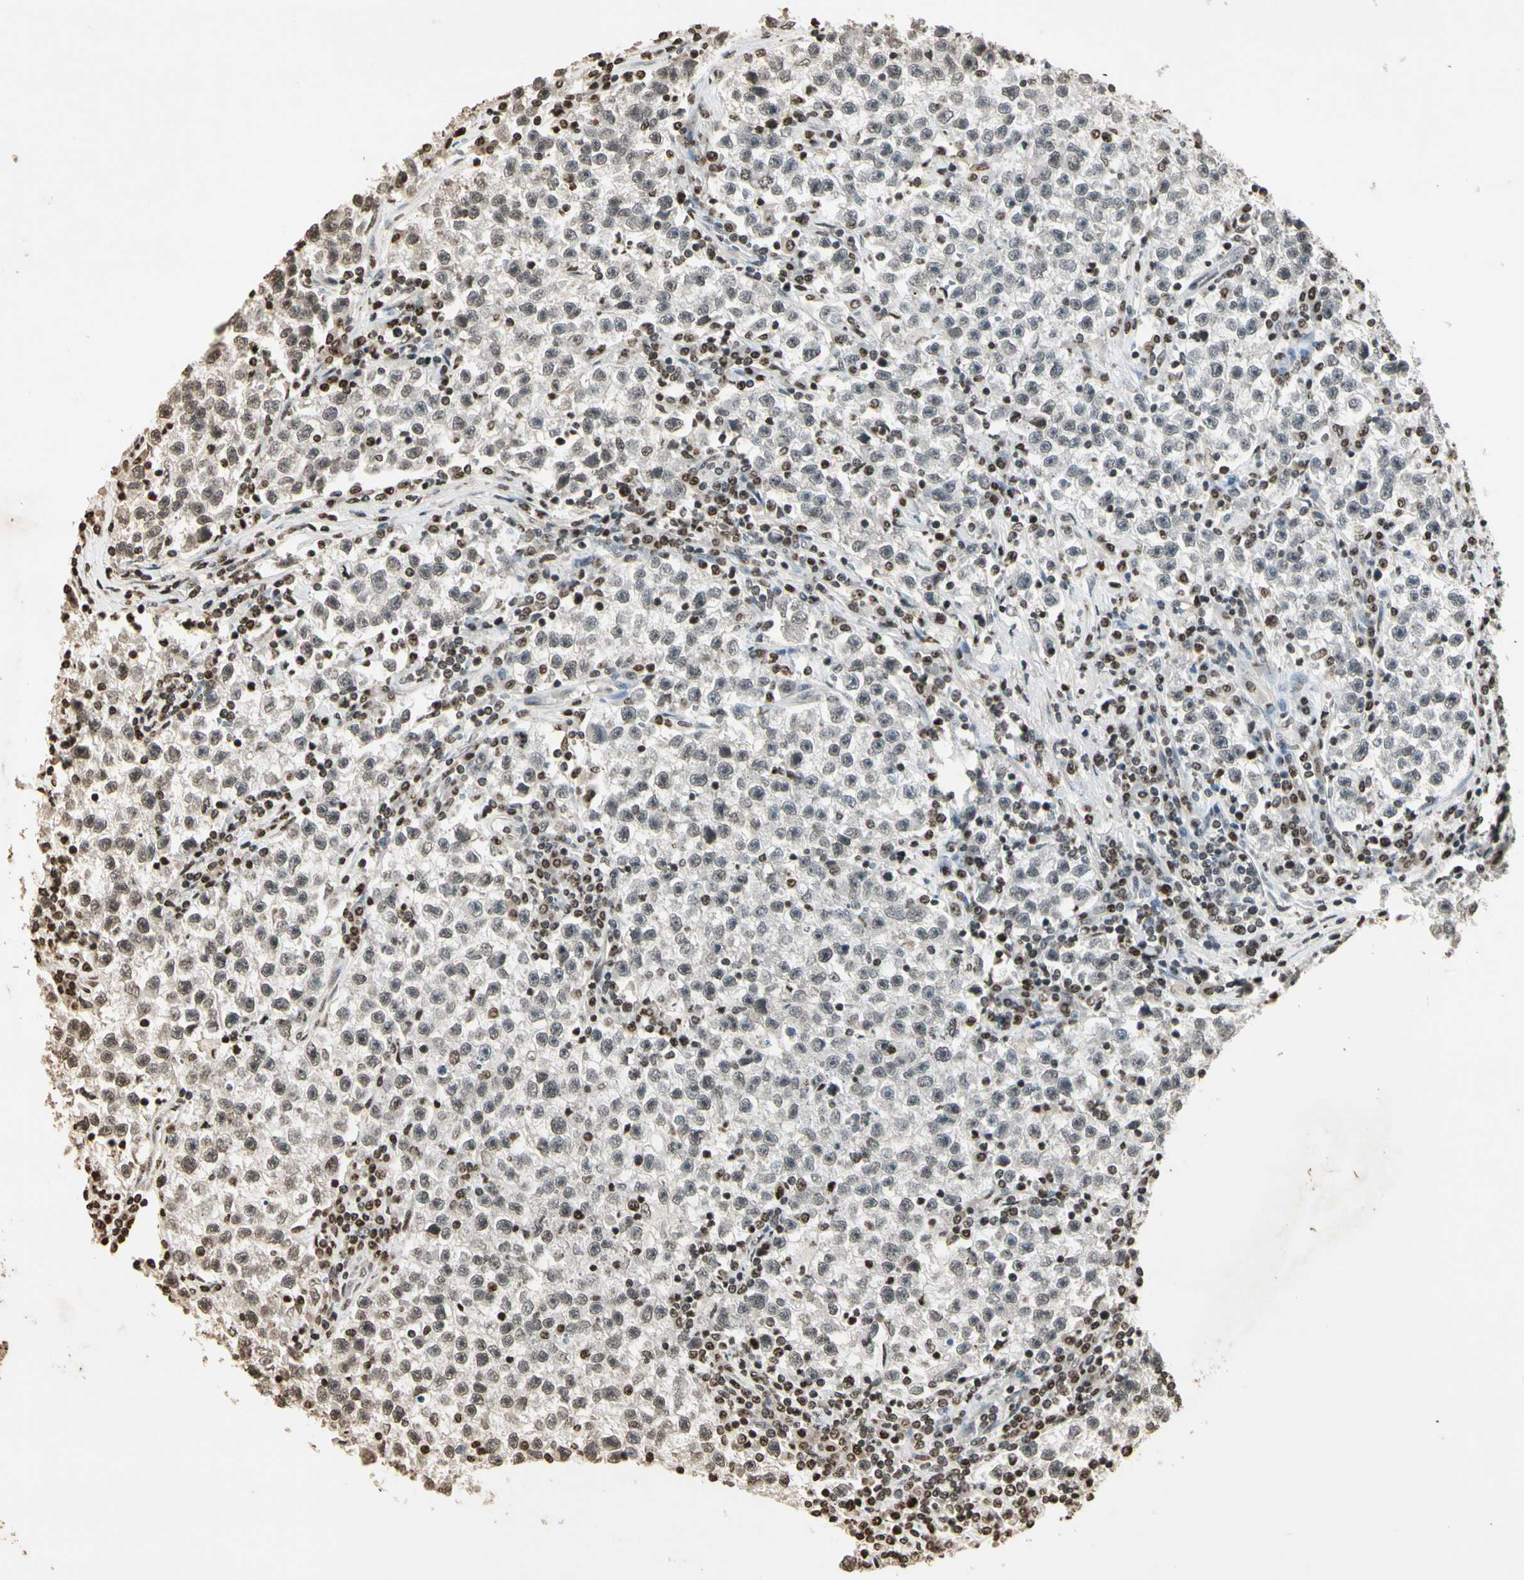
{"staining": {"intensity": "negative", "quantity": "none", "location": "none"}, "tissue": "testis cancer", "cell_type": "Tumor cells", "image_type": "cancer", "snomed": [{"axis": "morphology", "description": "Seminoma, NOS"}, {"axis": "topography", "description": "Testis"}], "caption": "The histopathology image reveals no significant staining in tumor cells of testis seminoma.", "gene": "TOP1", "patient": {"sex": "male", "age": 22}}